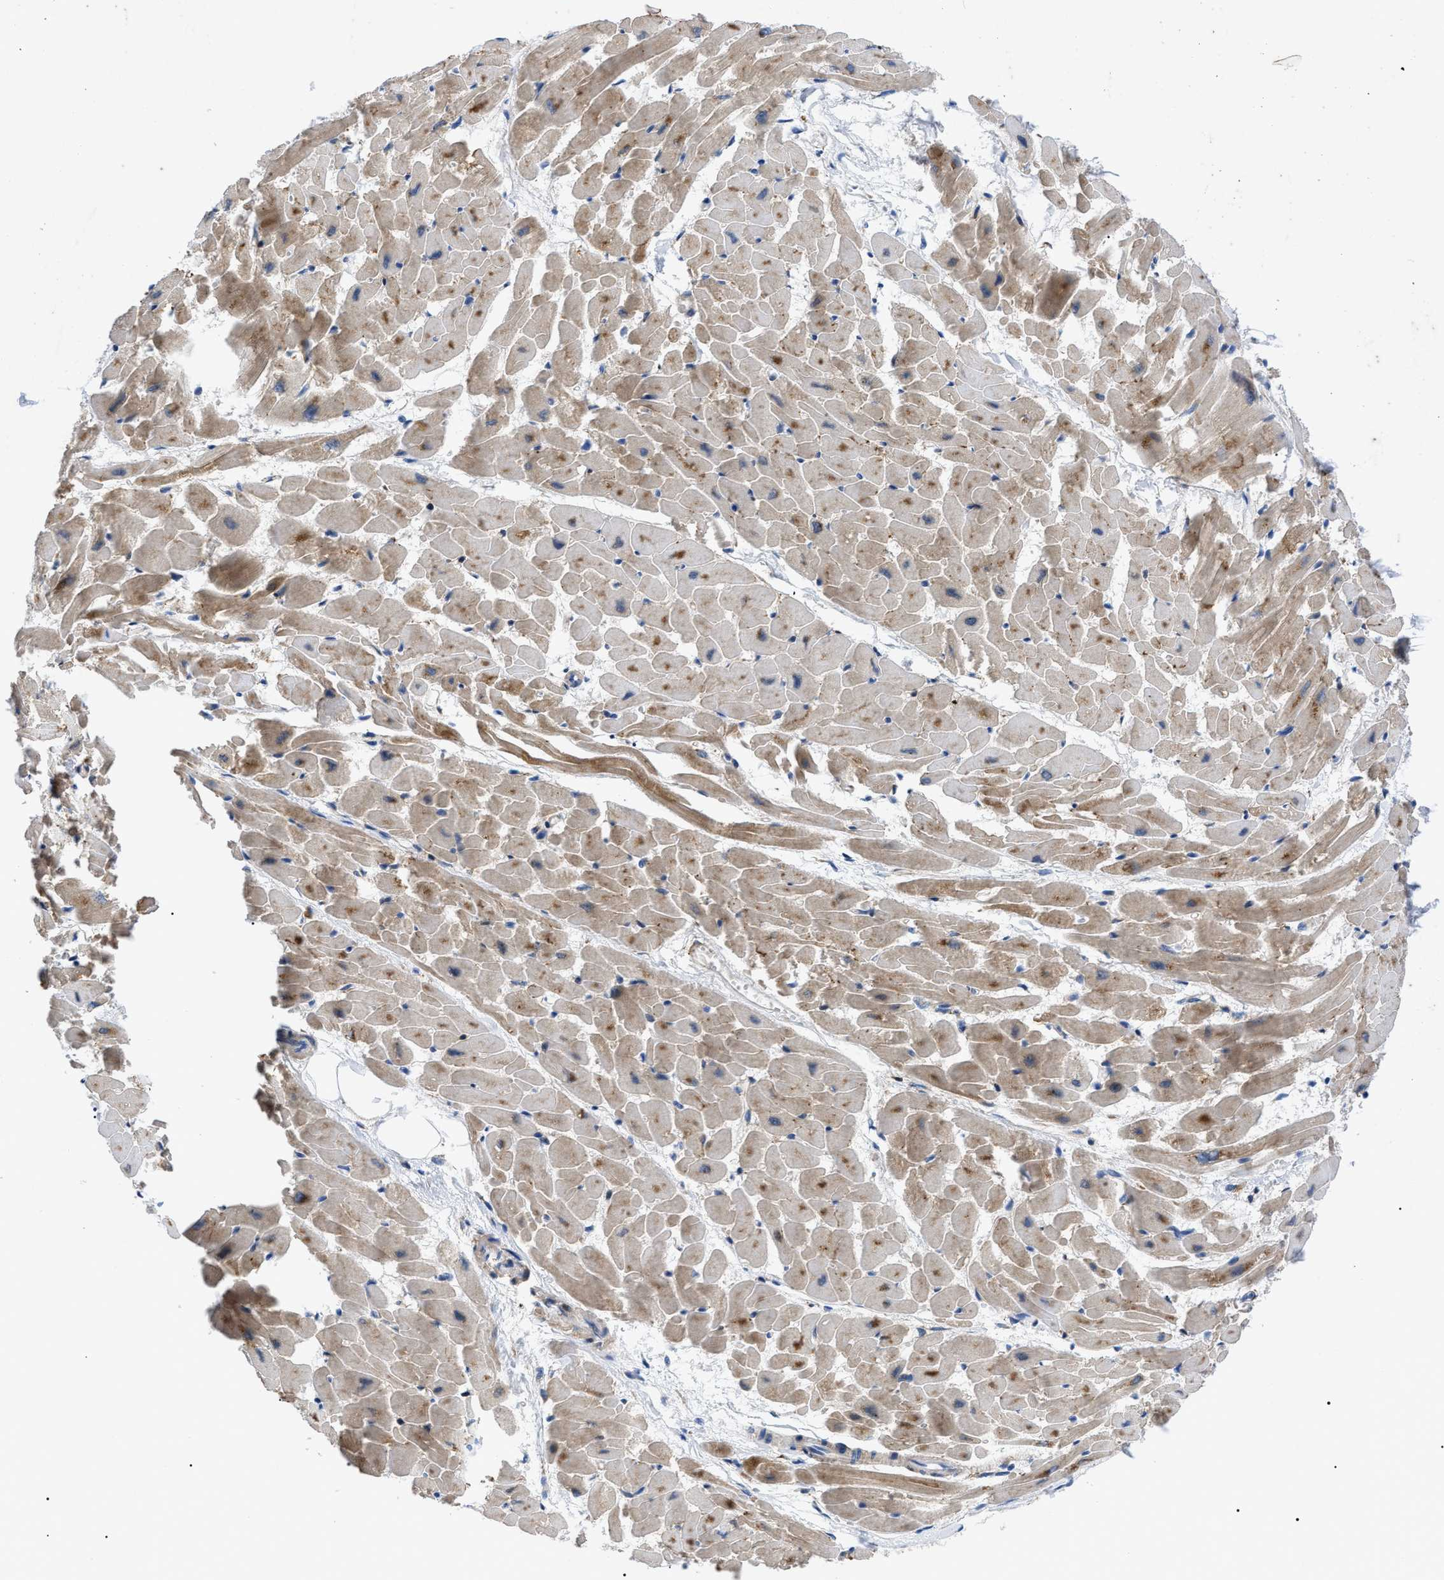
{"staining": {"intensity": "moderate", "quantity": ">75%", "location": "cytoplasmic/membranous"}, "tissue": "heart muscle", "cell_type": "Cardiomyocytes", "image_type": "normal", "snomed": [{"axis": "morphology", "description": "Normal tissue, NOS"}, {"axis": "topography", "description": "Heart"}], "caption": "A high-resolution photomicrograph shows immunohistochemistry staining of unremarkable heart muscle, which displays moderate cytoplasmic/membranous expression in approximately >75% of cardiomyocytes.", "gene": "HSPB8", "patient": {"sex": "female", "age": 19}}